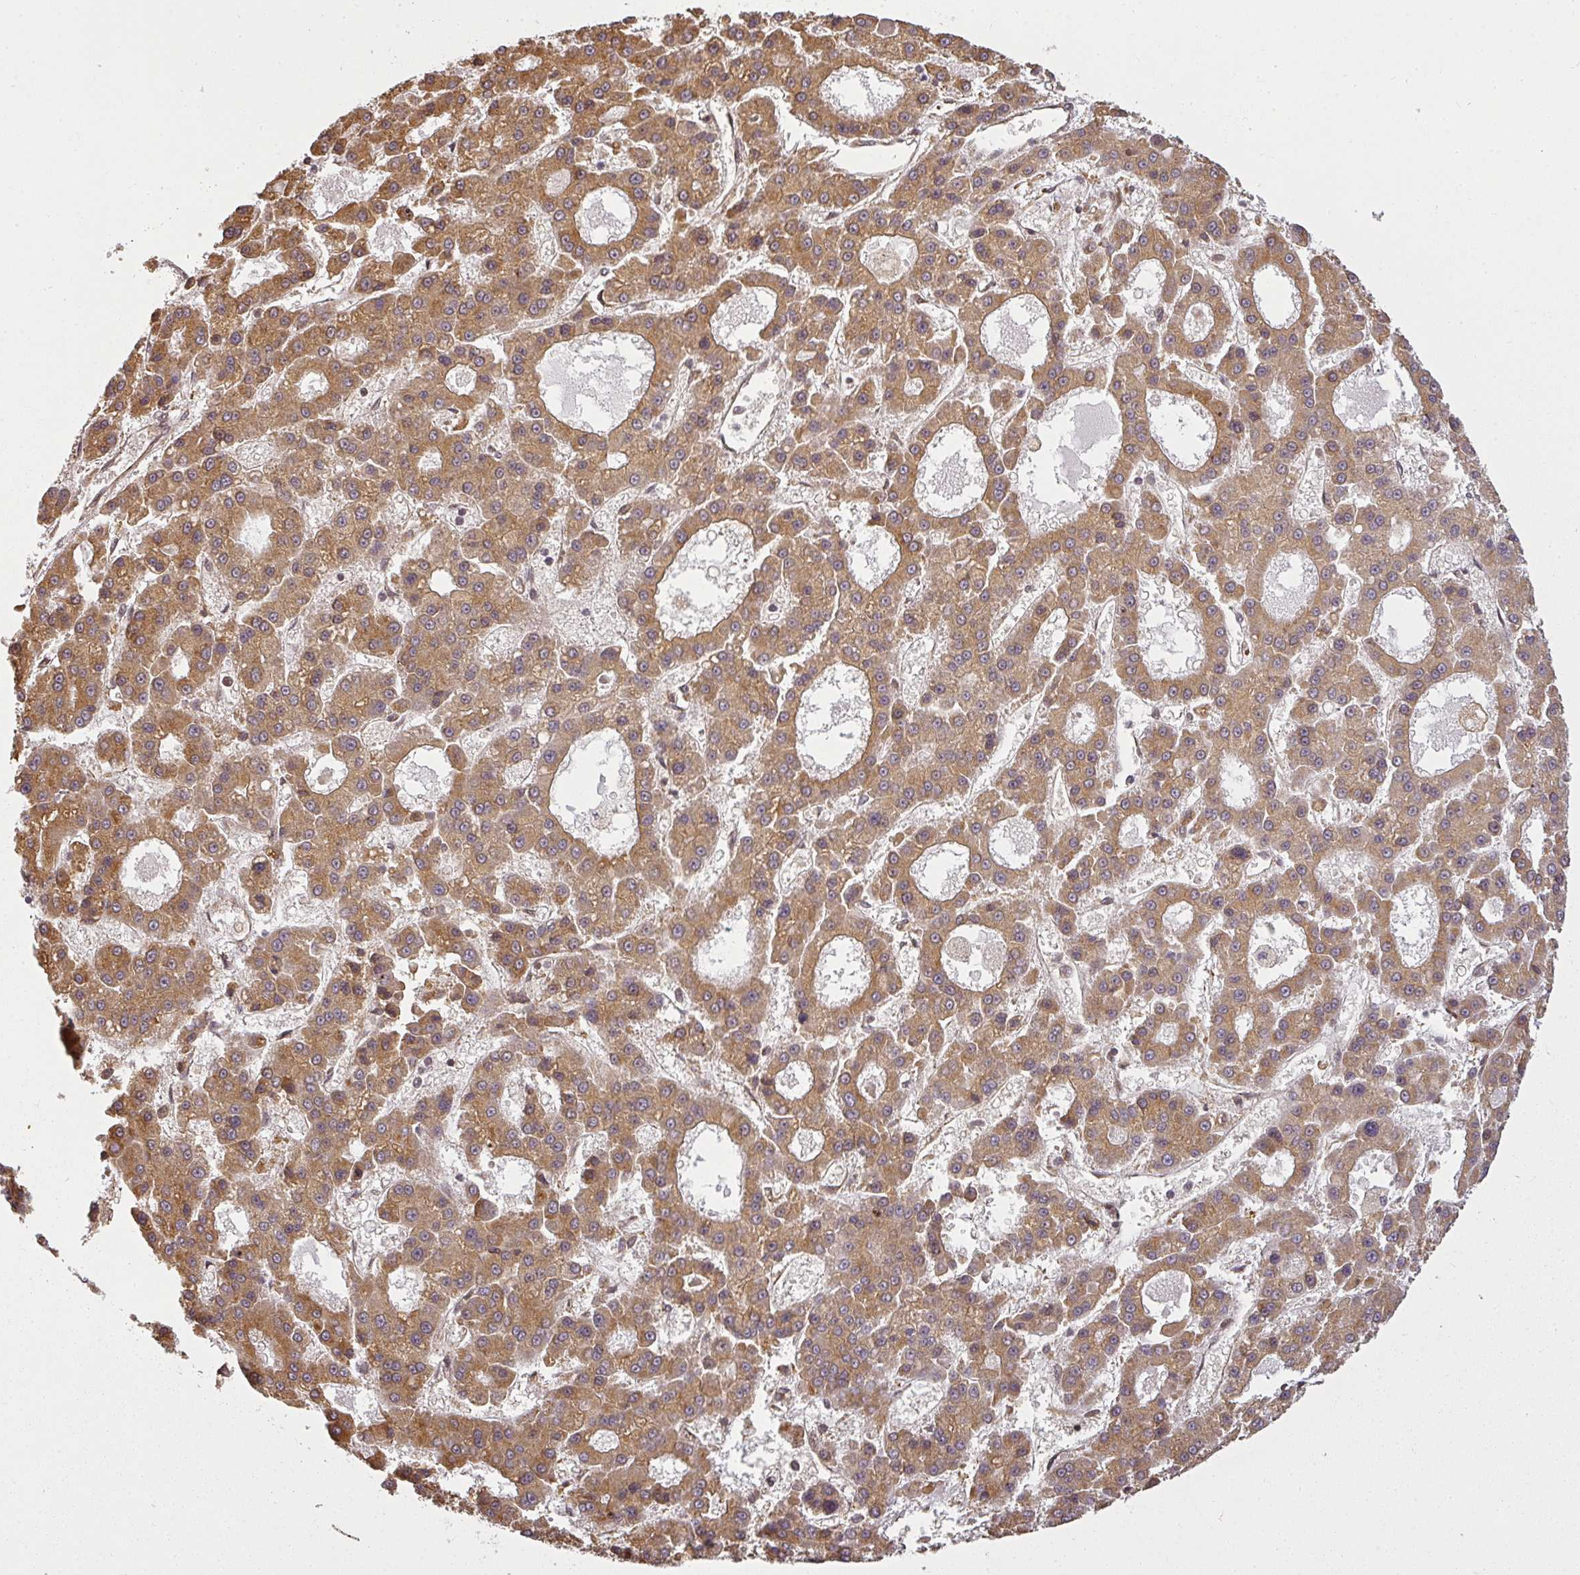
{"staining": {"intensity": "moderate", "quantity": ">75%", "location": "cytoplasmic/membranous"}, "tissue": "liver cancer", "cell_type": "Tumor cells", "image_type": "cancer", "snomed": [{"axis": "morphology", "description": "Carcinoma, Hepatocellular, NOS"}, {"axis": "topography", "description": "Liver"}], "caption": "The histopathology image reveals immunohistochemical staining of liver hepatocellular carcinoma. There is moderate cytoplasmic/membranous expression is appreciated in about >75% of tumor cells. (DAB (3,3'-diaminobenzidine) IHC with brightfield microscopy, high magnification).", "gene": "PPP6R3", "patient": {"sex": "male", "age": 70}}